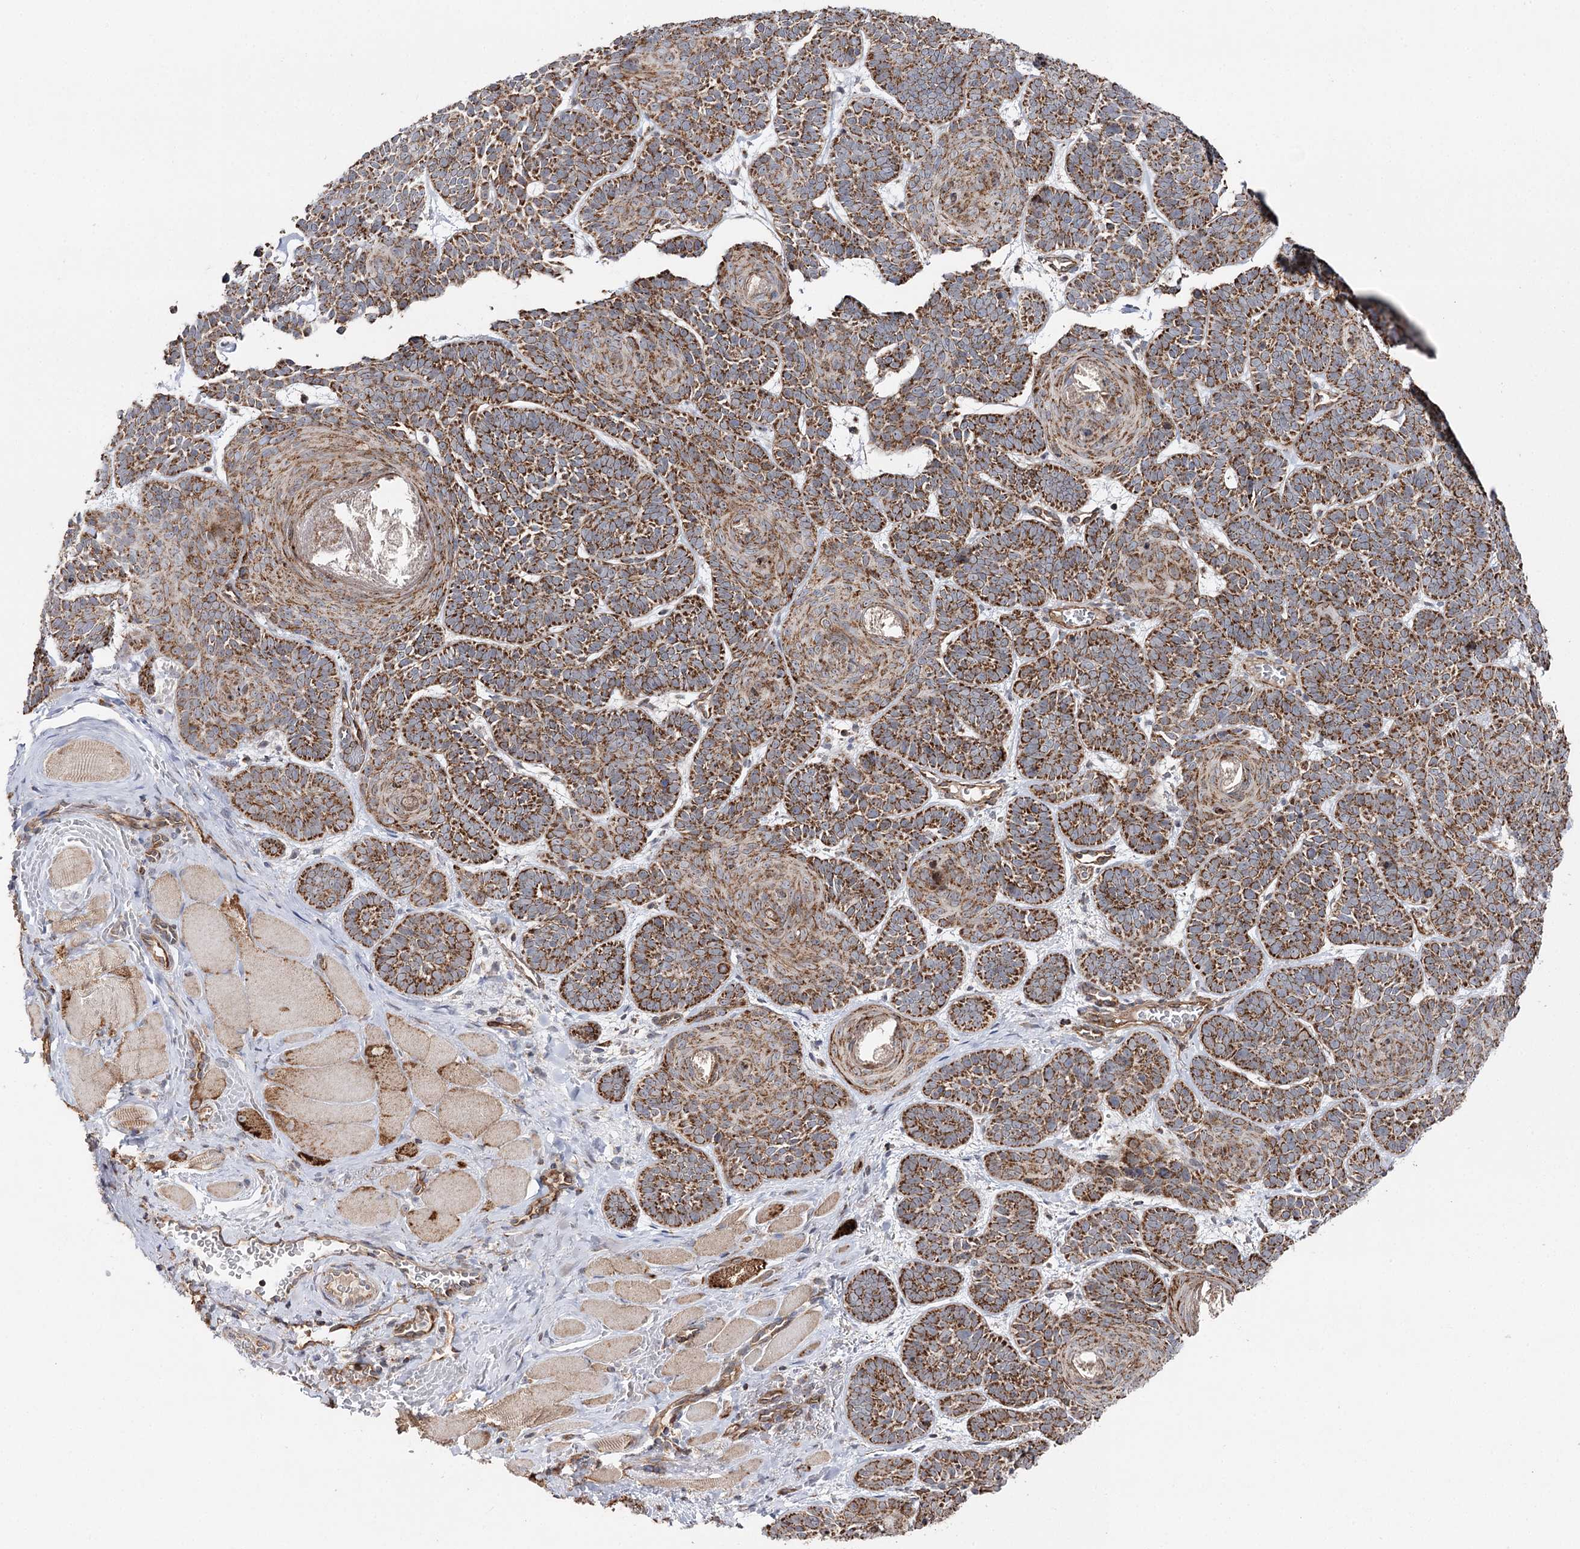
{"staining": {"intensity": "moderate", "quantity": ">75%", "location": "cytoplasmic/membranous"}, "tissue": "skin cancer", "cell_type": "Tumor cells", "image_type": "cancer", "snomed": [{"axis": "morphology", "description": "Basal cell carcinoma"}, {"axis": "topography", "description": "Skin"}], "caption": "Basal cell carcinoma (skin) was stained to show a protein in brown. There is medium levels of moderate cytoplasmic/membranous positivity in approximately >75% of tumor cells.", "gene": "CBR4", "patient": {"sex": "male", "age": 85}}